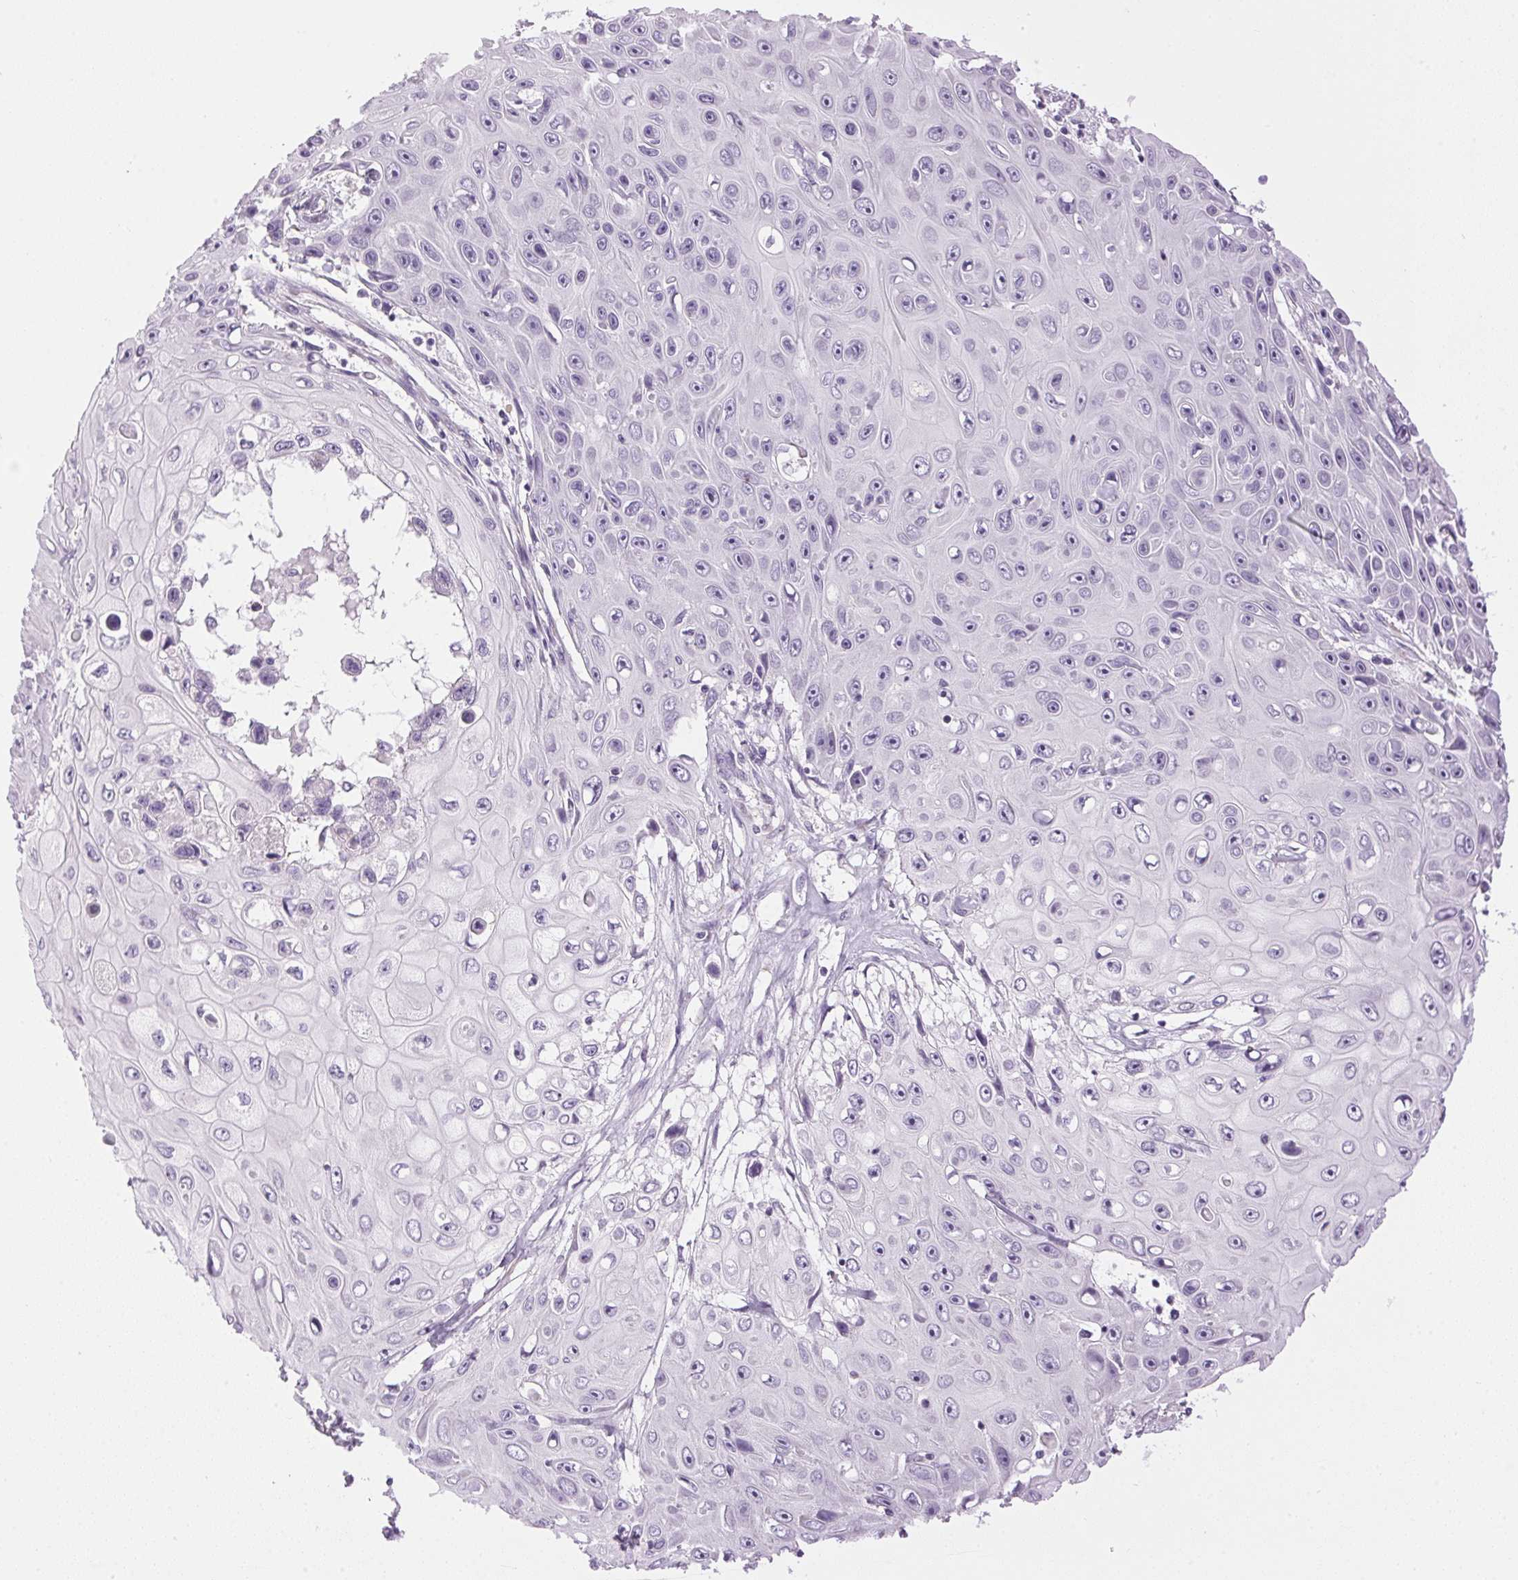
{"staining": {"intensity": "negative", "quantity": "none", "location": "none"}, "tissue": "skin cancer", "cell_type": "Tumor cells", "image_type": "cancer", "snomed": [{"axis": "morphology", "description": "Squamous cell carcinoma, NOS"}, {"axis": "topography", "description": "Skin"}], "caption": "Immunohistochemistry of human skin squamous cell carcinoma exhibits no positivity in tumor cells. Brightfield microscopy of immunohistochemistry (IHC) stained with DAB (3,3'-diaminobenzidine) (brown) and hematoxylin (blue), captured at high magnification.", "gene": "GOLPH3", "patient": {"sex": "male", "age": 82}}